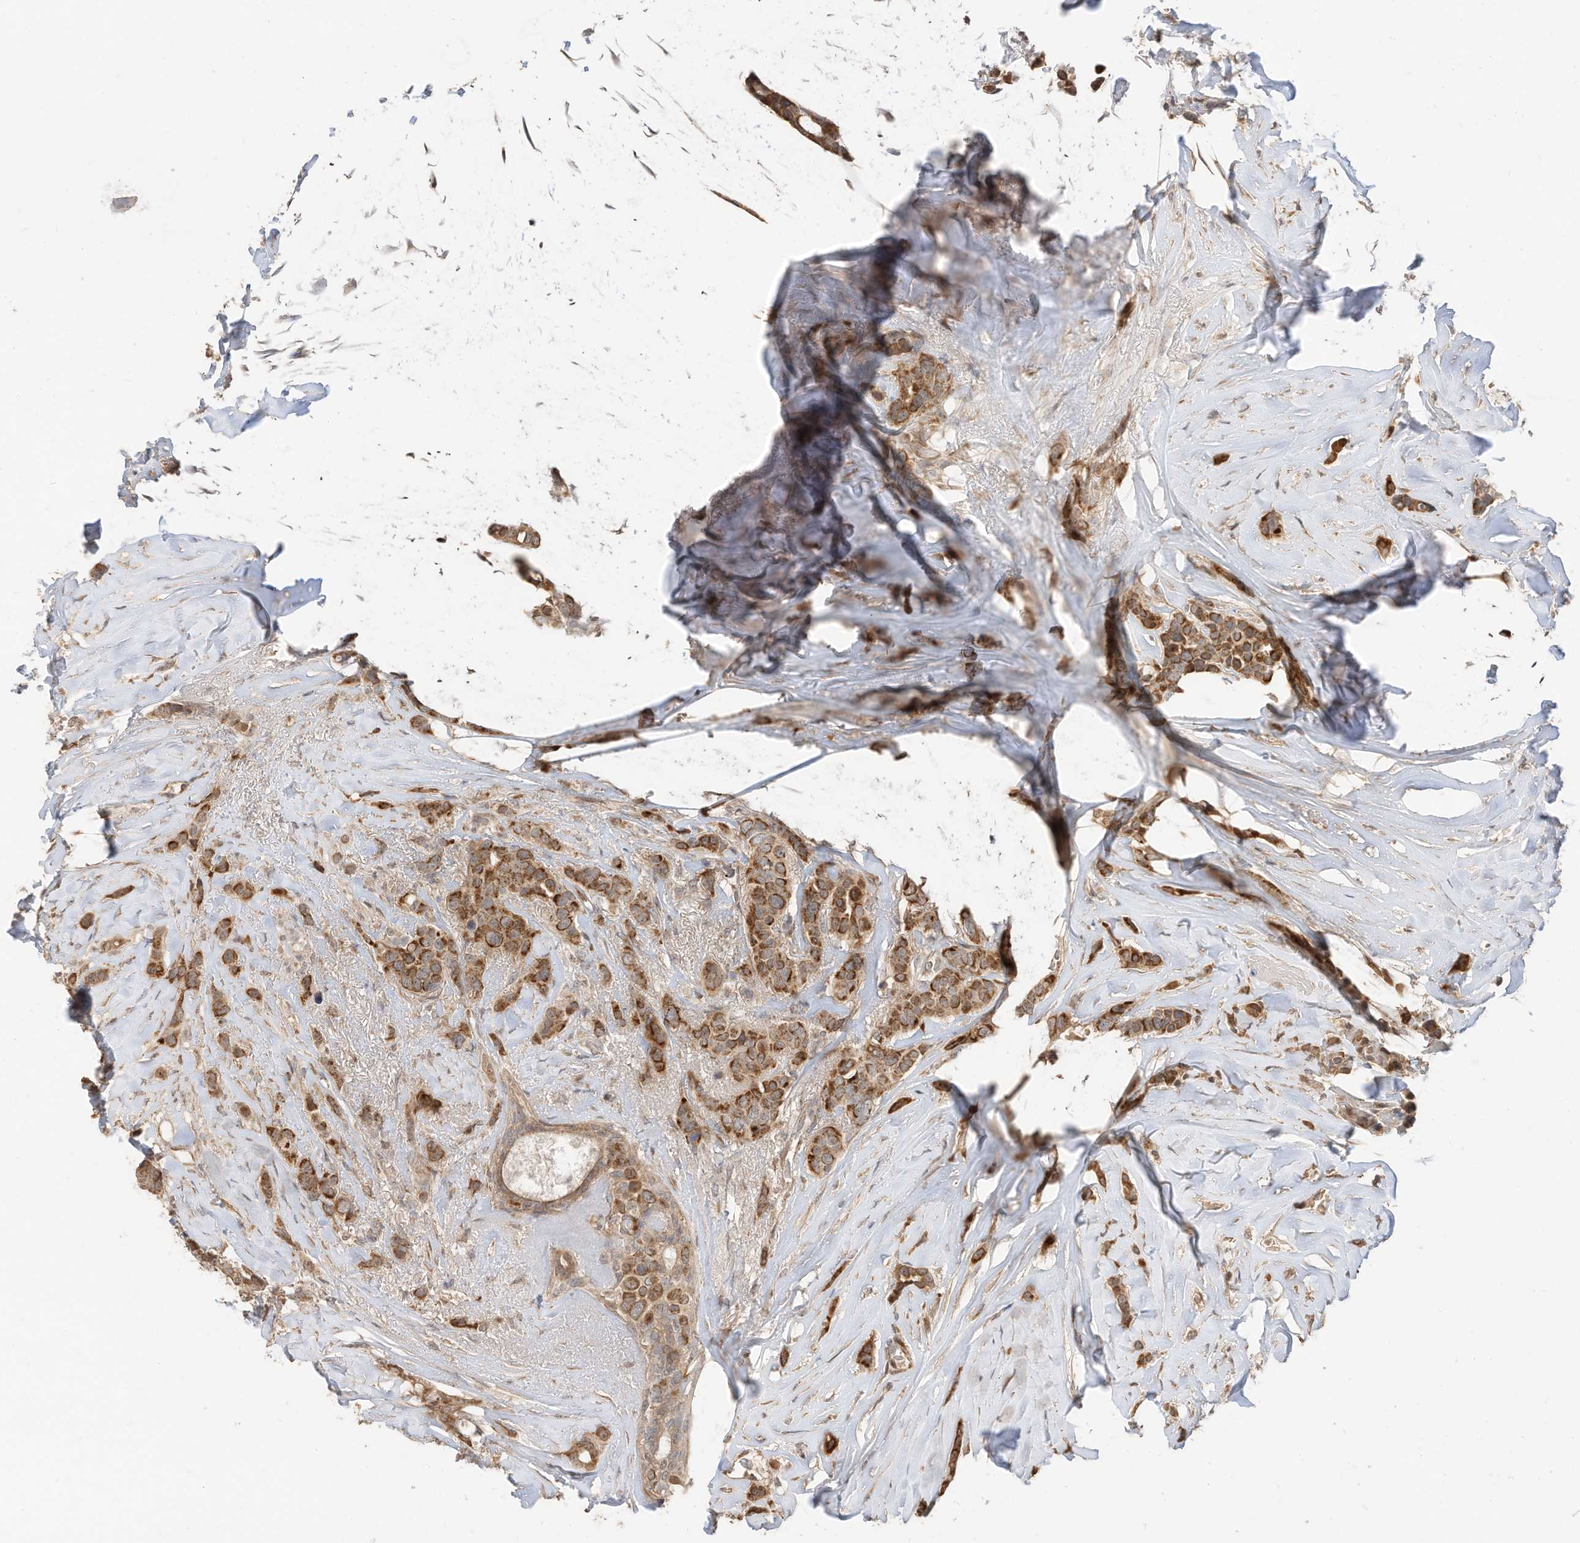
{"staining": {"intensity": "strong", "quantity": ">75%", "location": "cytoplasmic/membranous"}, "tissue": "breast cancer", "cell_type": "Tumor cells", "image_type": "cancer", "snomed": [{"axis": "morphology", "description": "Lobular carcinoma"}, {"axis": "topography", "description": "Breast"}], "caption": "This histopathology image reveals lobular carcinoma (breast) stained with immunohistochemistry to label a protein in brown. The cytoplasmic/membranous of tumor cells show strong positivity for the protein. Nuclei are counter-stained blue.", "gene": "CAGE1", "patient": {"sex": "female", "age": 51}}